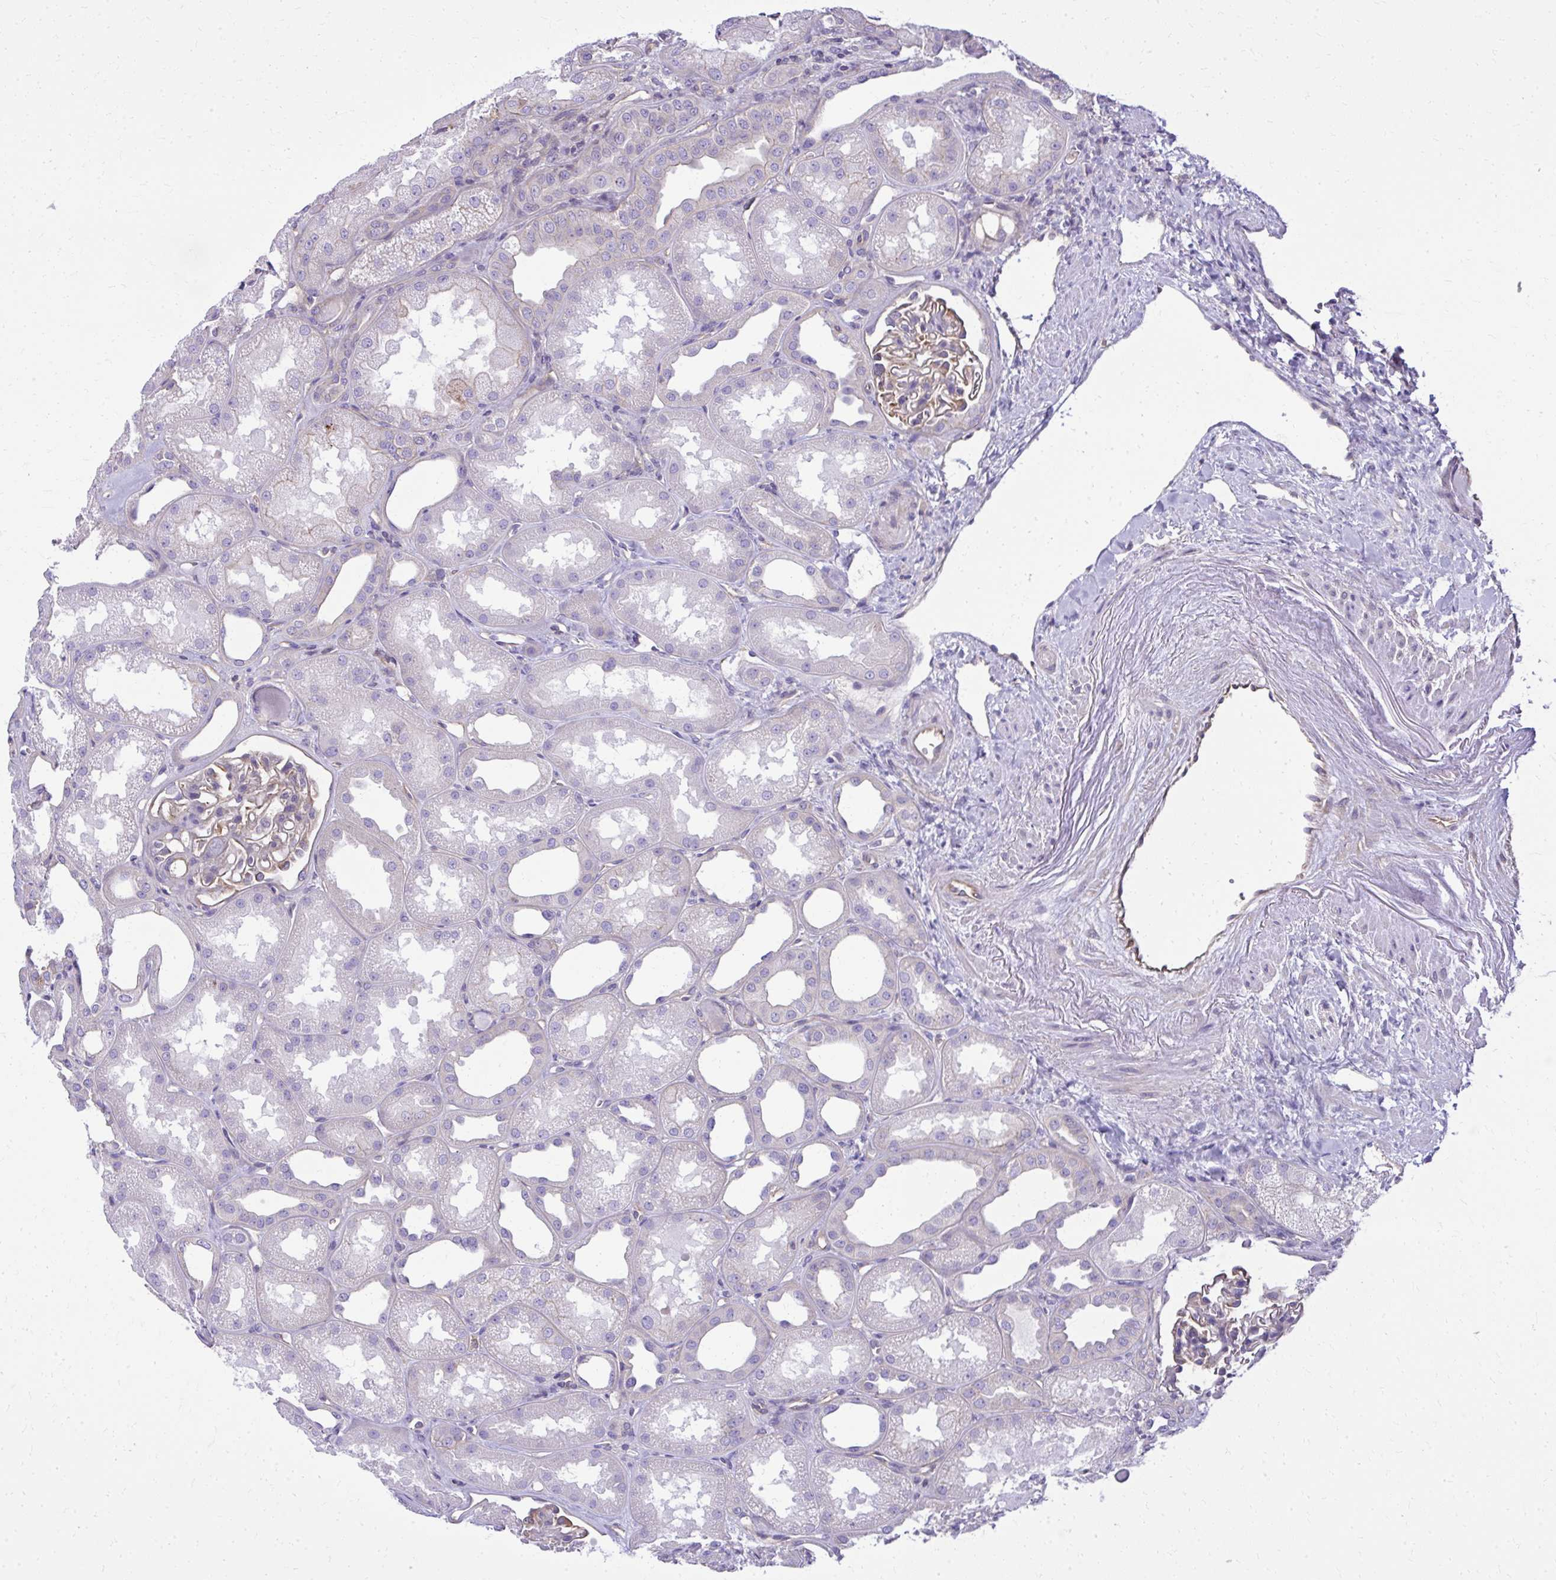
{"staining": {"intensity": "moderate", "quantity": "<25%", "location": "cytoplasmic/membranous"}, "tissue": "kidney", "cell_type": "Cells in glomeruli", "image_type": "normal", "snomed": [{"axis": "morphology", "description": "Normal tissue, NOS"}, {"axis": "topography", "description": "Kidney"}], "caption": "About <25% of cells in glomeruli in normal kidney display moderate cytoplasmic/membranous protein expression as visualized by brown immunohistochemical staining.", "gene": "RUNDC3B", "patient": {"sex": "male", "age": 61}}